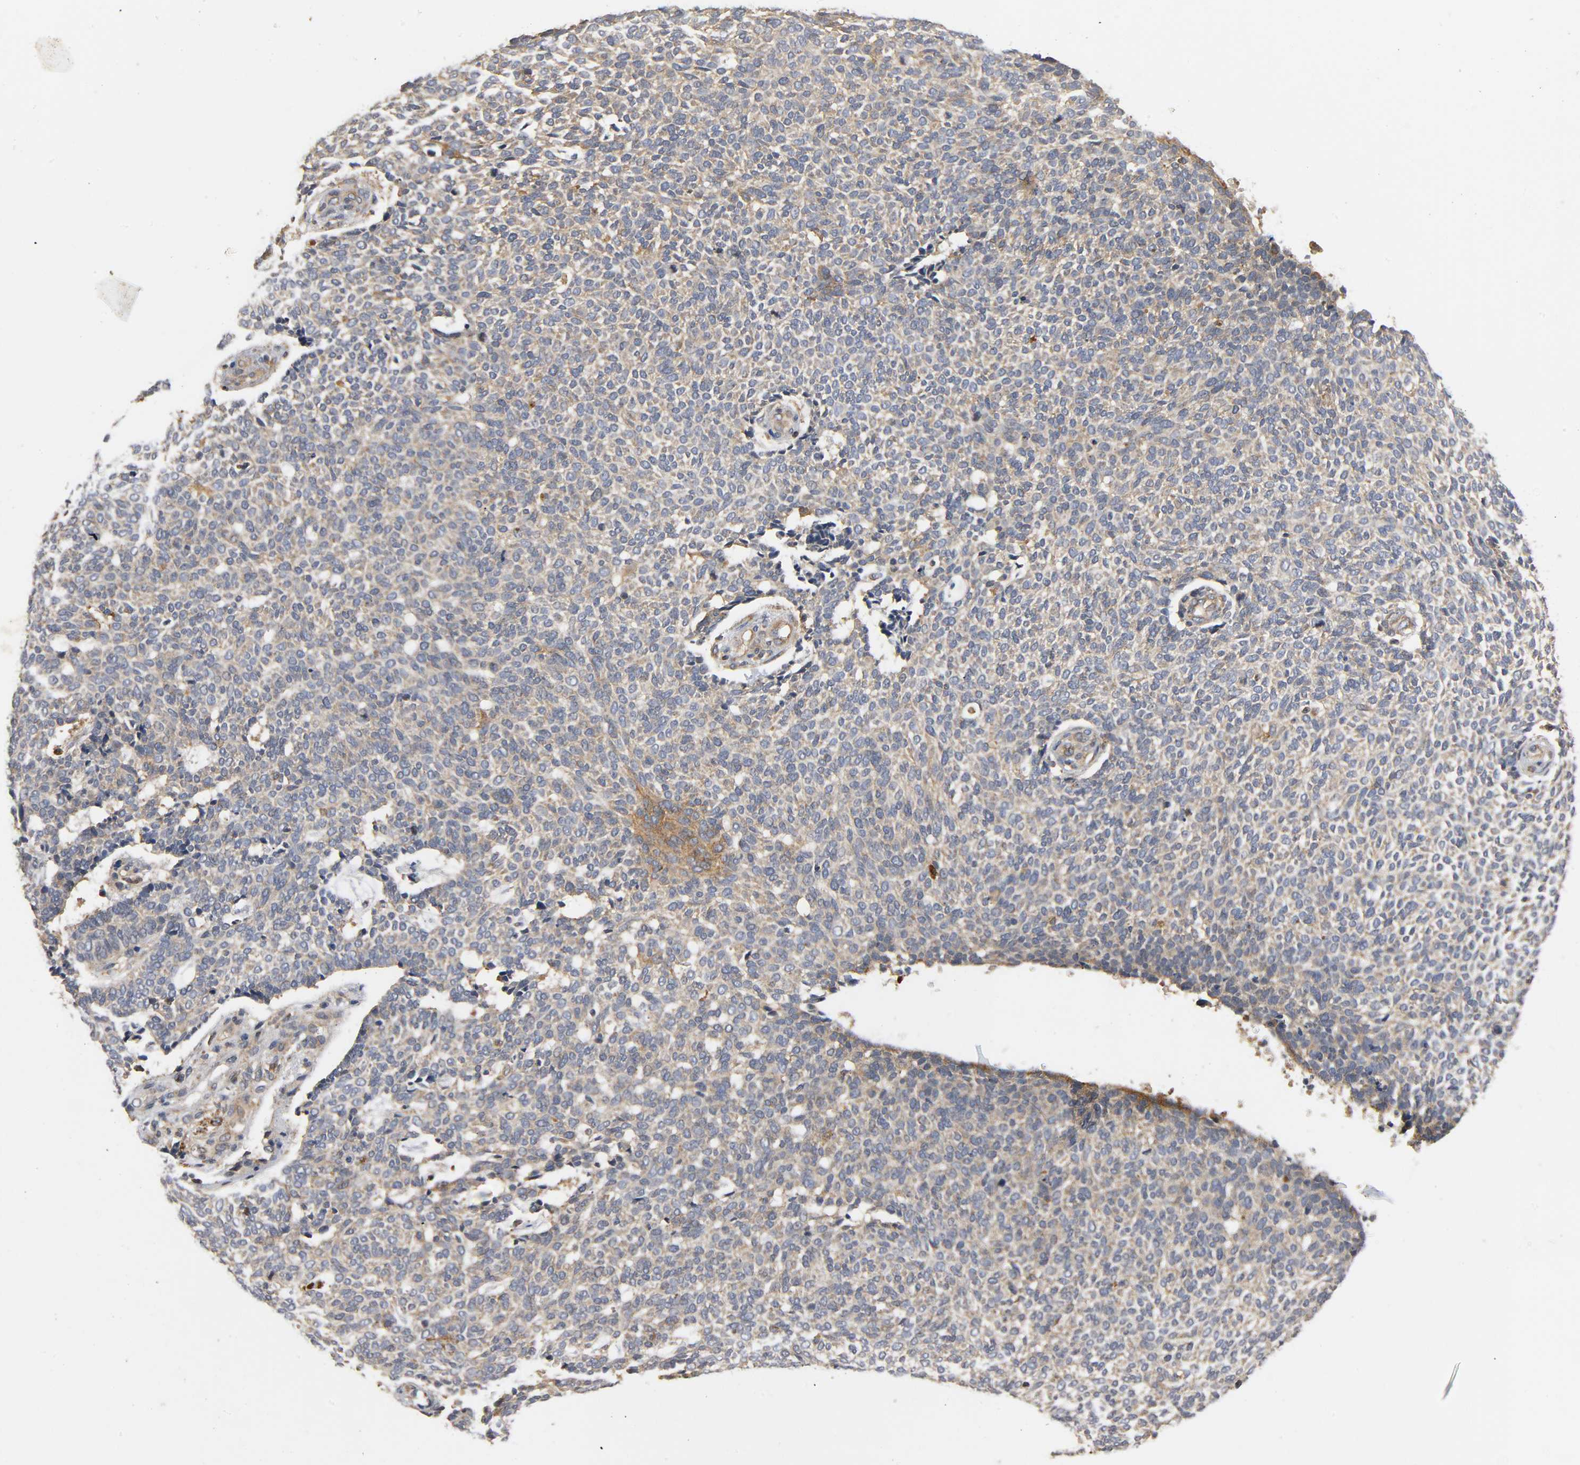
{"staining": {"intensity": "weak", "quantity": ">75%", "location": "cytoplasmic/membranous"}, "tissue": "skin cancer", "cell_type": "Tumor cells", "image_type": "cancer", "snomed": [{"axis": "morphology", "description": "Normal tissue, NOS"}, {"axis": "morphology", "description": "Basal cell carcinoma"}, {"axis": "topography", "description": "Skin"}], "caption": "Protein expression analysis of basal cell carcinoma (skin) demonstrates weak cytoplasmic/membranous positivity in approximately >75% of tumor cells.", "gene": "IKBKB", "patient": {"sex": "male", "age": 87}}